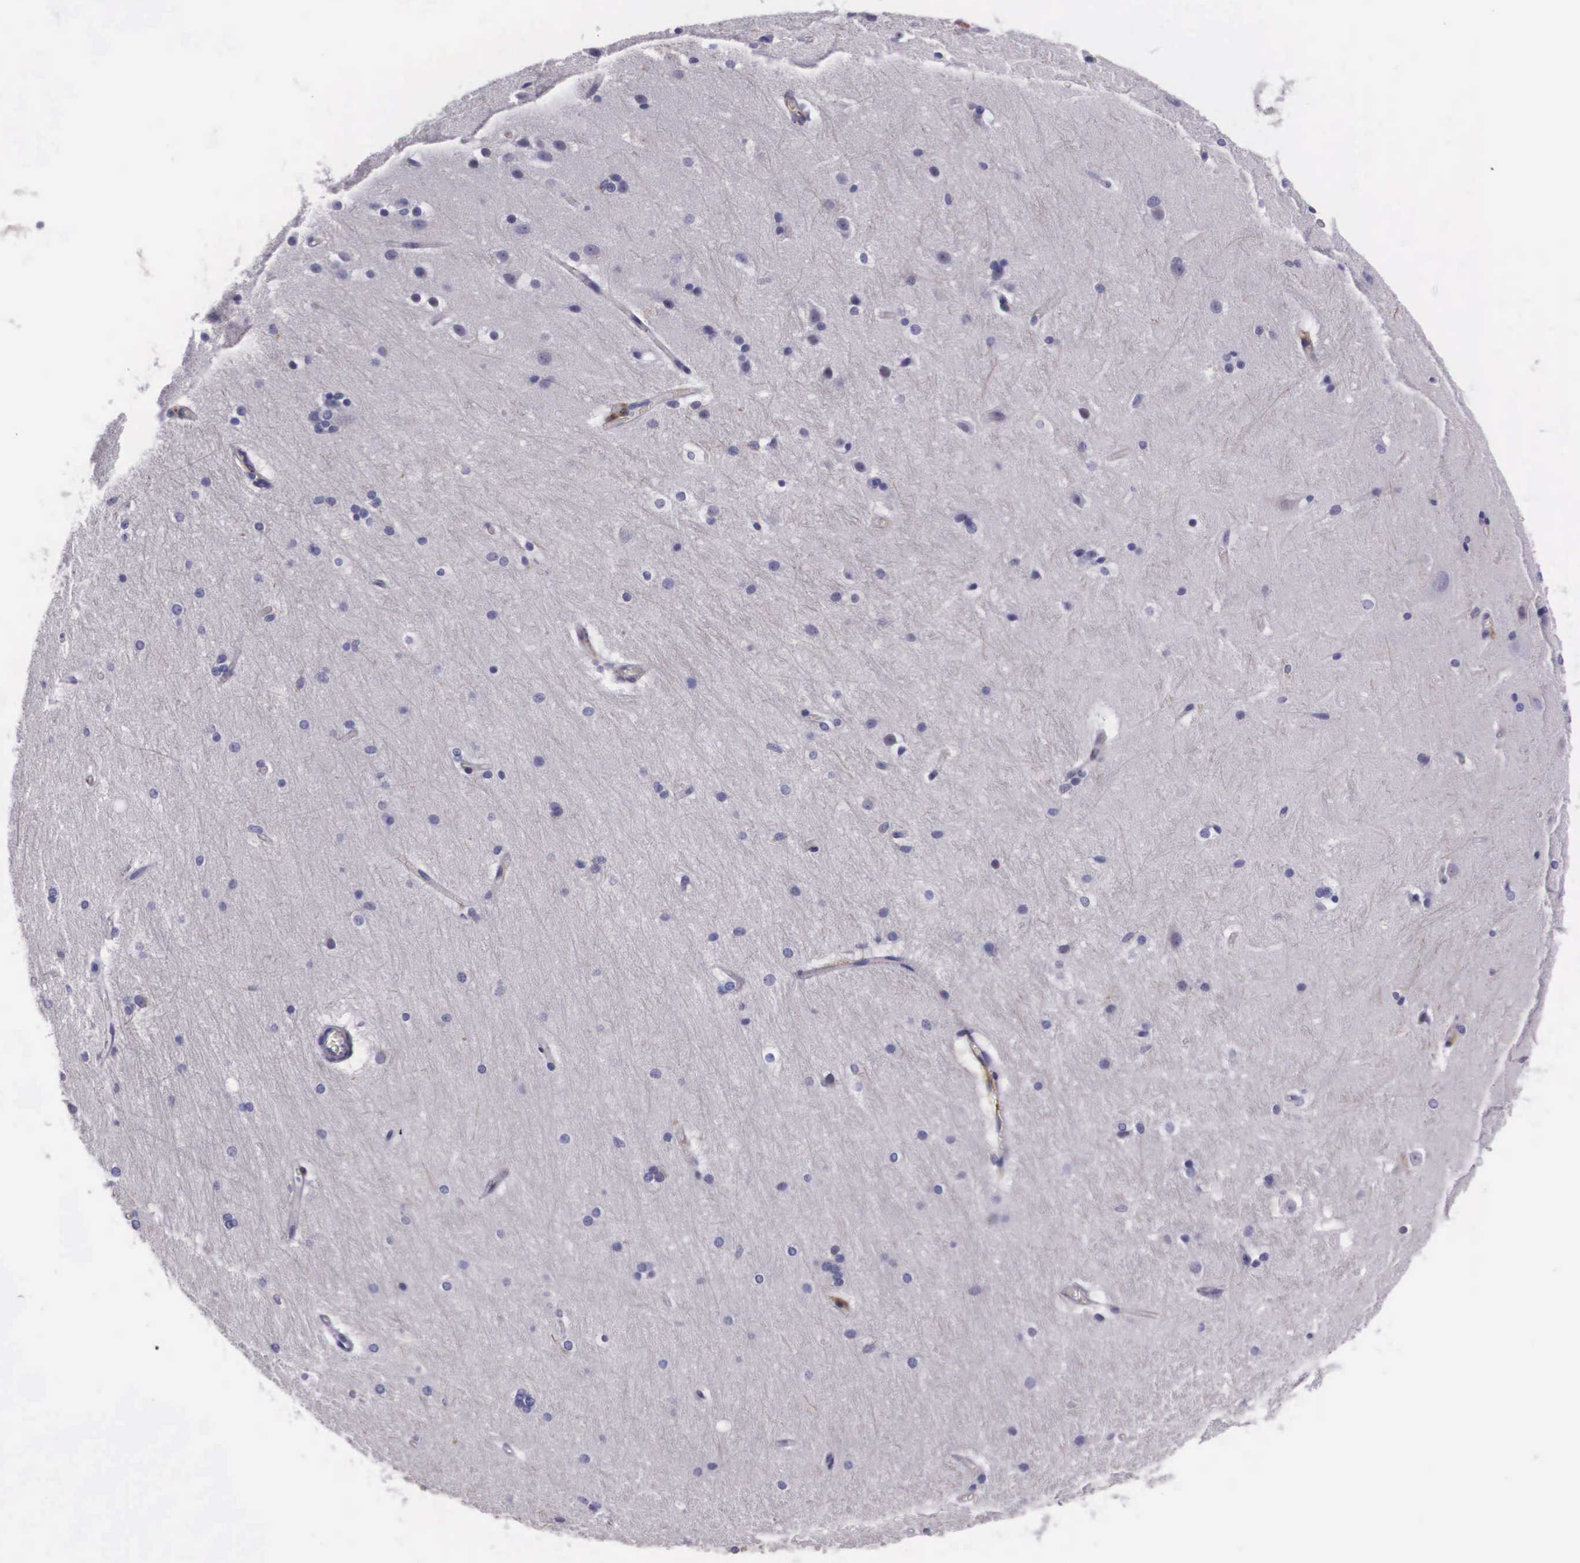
{"staining": {"intensity": "negative", "quantity": "none", "location": "none"}, "tissue": "cerebral cortex", "cell_type": "Endothelial cells", "image_type": "normal", "snomed": [{"axis": "morphology", "description": "Normal tissue, NOS"}, {"axis": "topography", "description": "Cerebral cortex"}, {"axis": "topography", "description": "Hippocampus"}], "caption": "A high-resolution micrograph shows immunohistochemistry (IHC) staining of unremarkable cerebral cortex, which reveals no significant positivity in endothelial cells.", "gene": "NAGA", "patient": {"sex": "female", "age": 19}}